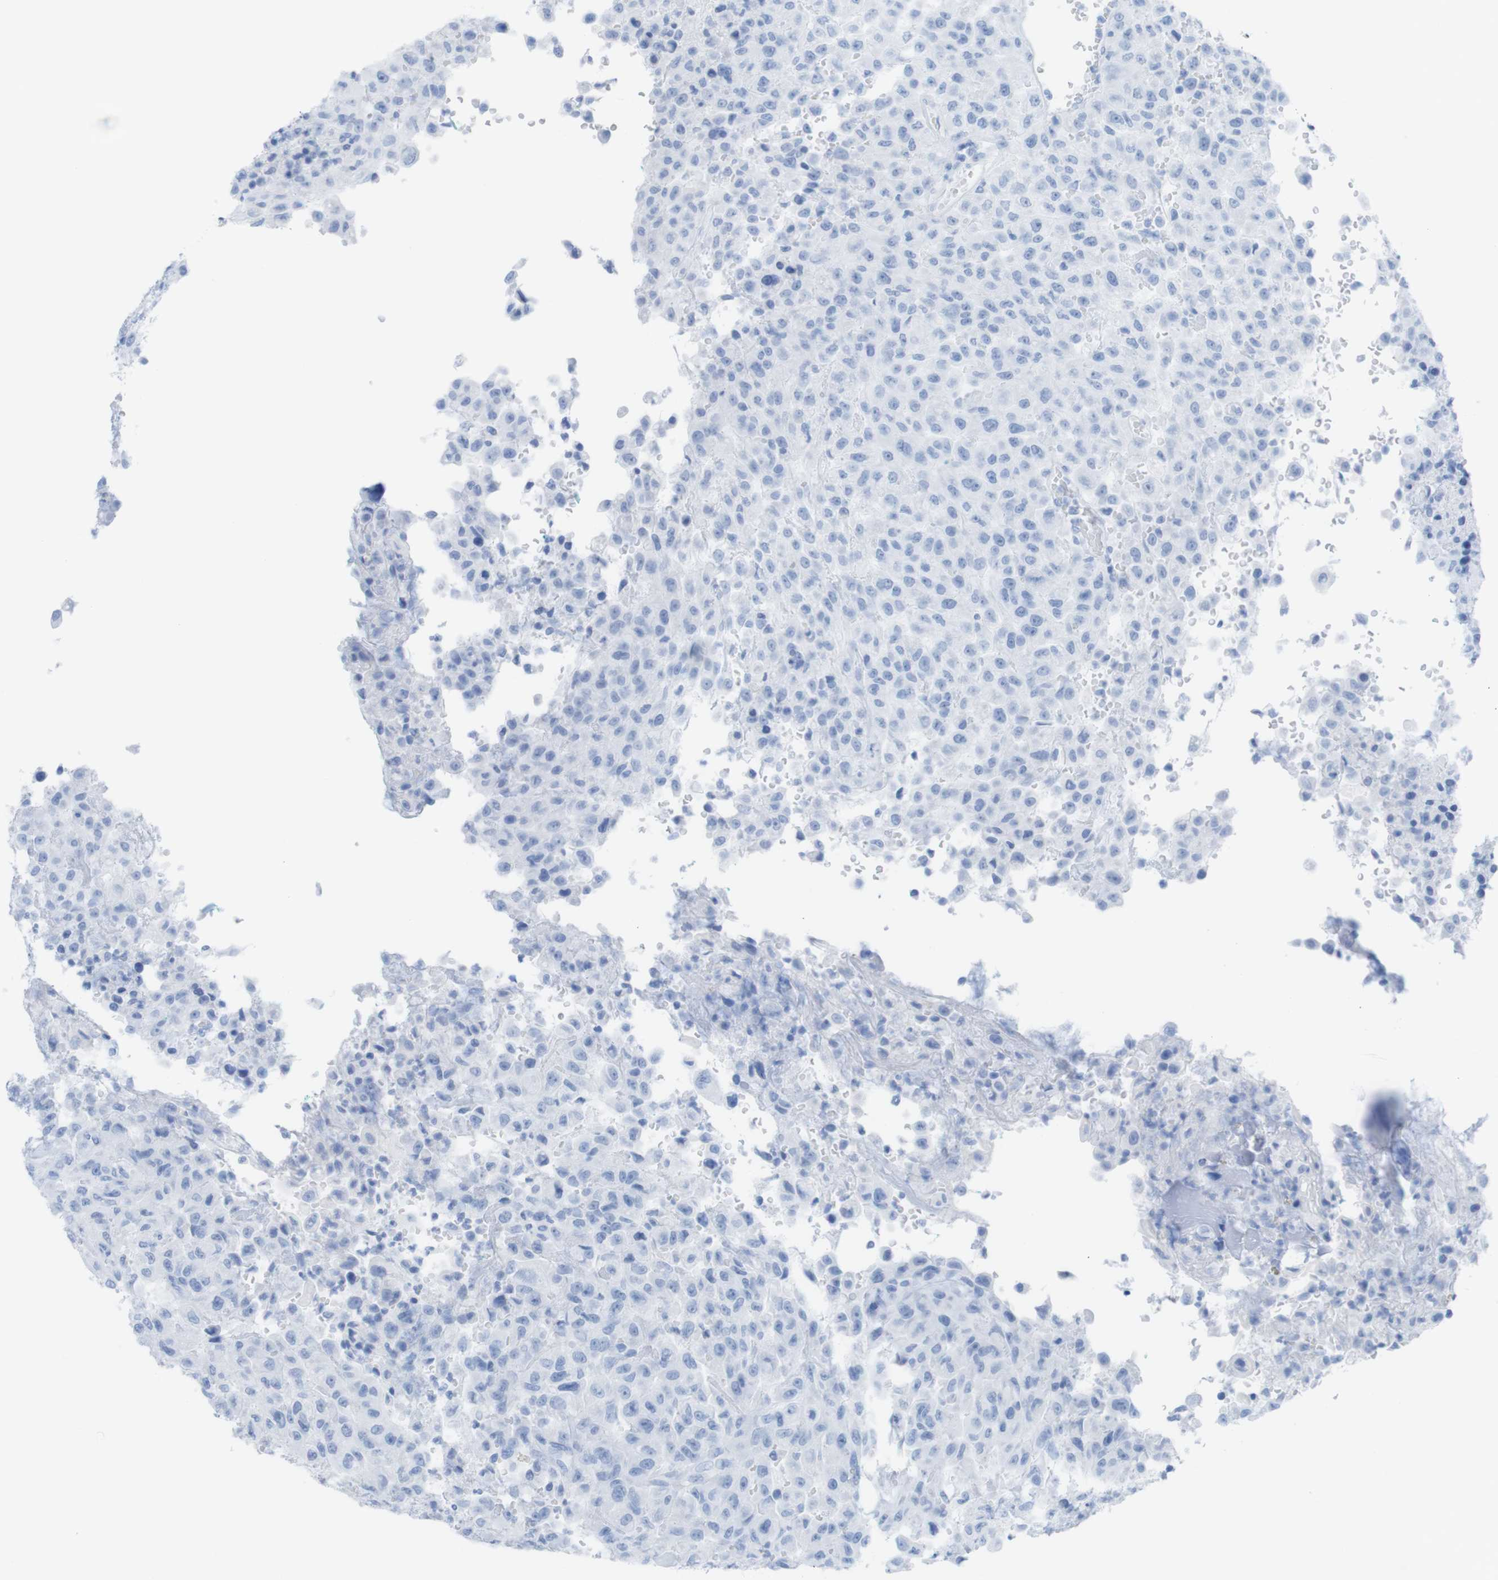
{"staining": {"intensity": "negative", "quantity": "none", "location": "none"}, "tissue": "urothelial cancer", "cell_type": "Tumor cells", "image_type": "cancer", "snomed": [{"axis": "morphology", "description": "Urothelial carcinoma, High grade"}, {"axis": "topography", "description": "Urinary bladder"}], "caption": "A high-resolution micrograph shows immunohistochemistry (IHC) staining of urothelial carcinoma (high-grade), which exhibits no significant expression in tumor cells. The staining is performed using DAB (3,3'-diaminobenzidine) brown chromogen with nuclei counter-stained in using hematoxylin.", "gene": "MYH7", "patient": {"sex": "male", "age": 46}}